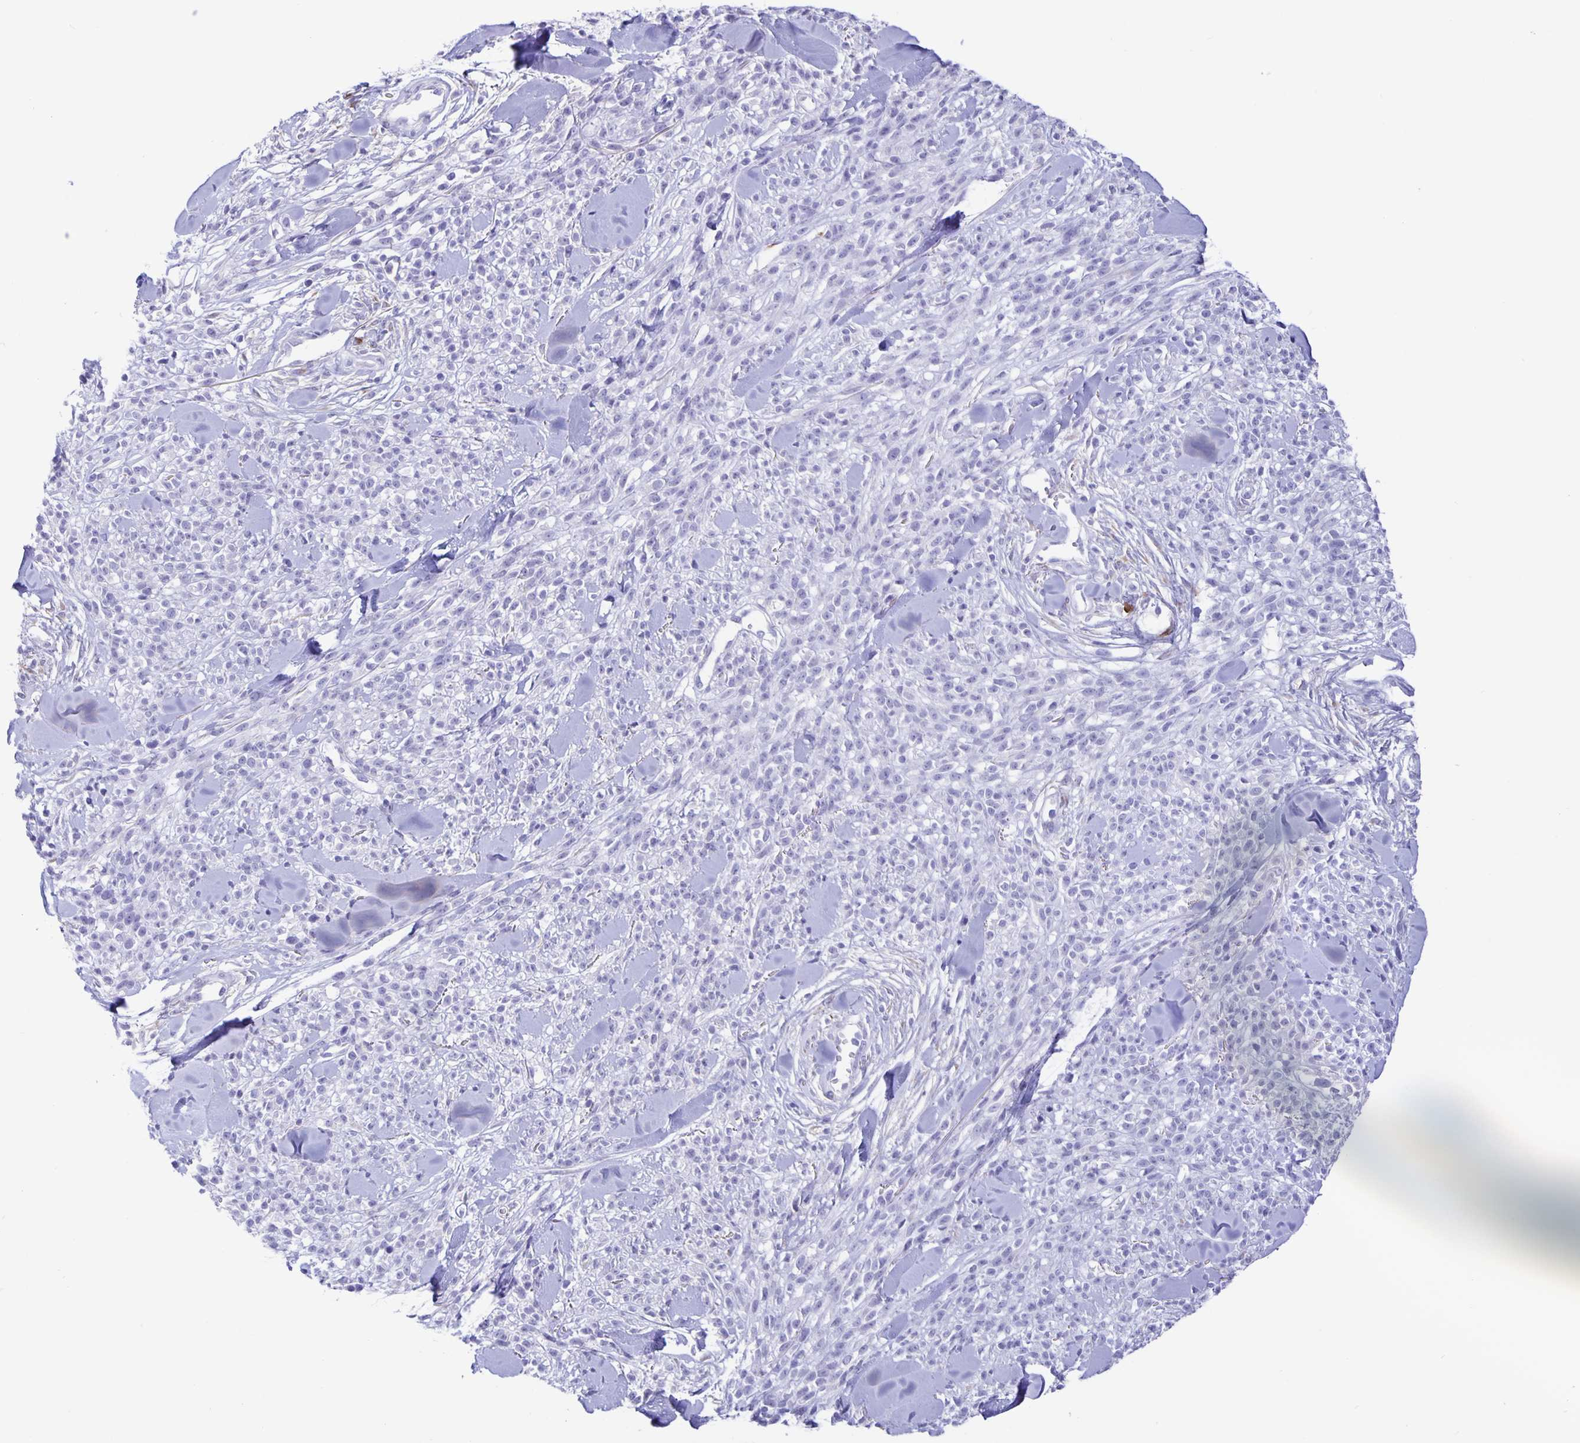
{"staining": {"intensity": "negative", "quantity": "none", "location": "none"}, "tissue": "melanoma", "cell_type": "Tumor cells", "image_type": "cancer", "snomed": [{"axis": "morphology", "description": "Malignant melanoma, NOS"}, {"axis": "topography", "description": "Skin"}, {"axis": "topography", "description": "Skin of trunk"}], "caption": "There is no significant positivity in tumor cells of melanoma. (Brightfield microscopy of DAB (3,3'-diaminobenzidine) immunohistochemistry (IHC) at high magnification).", "gene": "ERMN", "patient": {"sex": "male", "age": 74}}